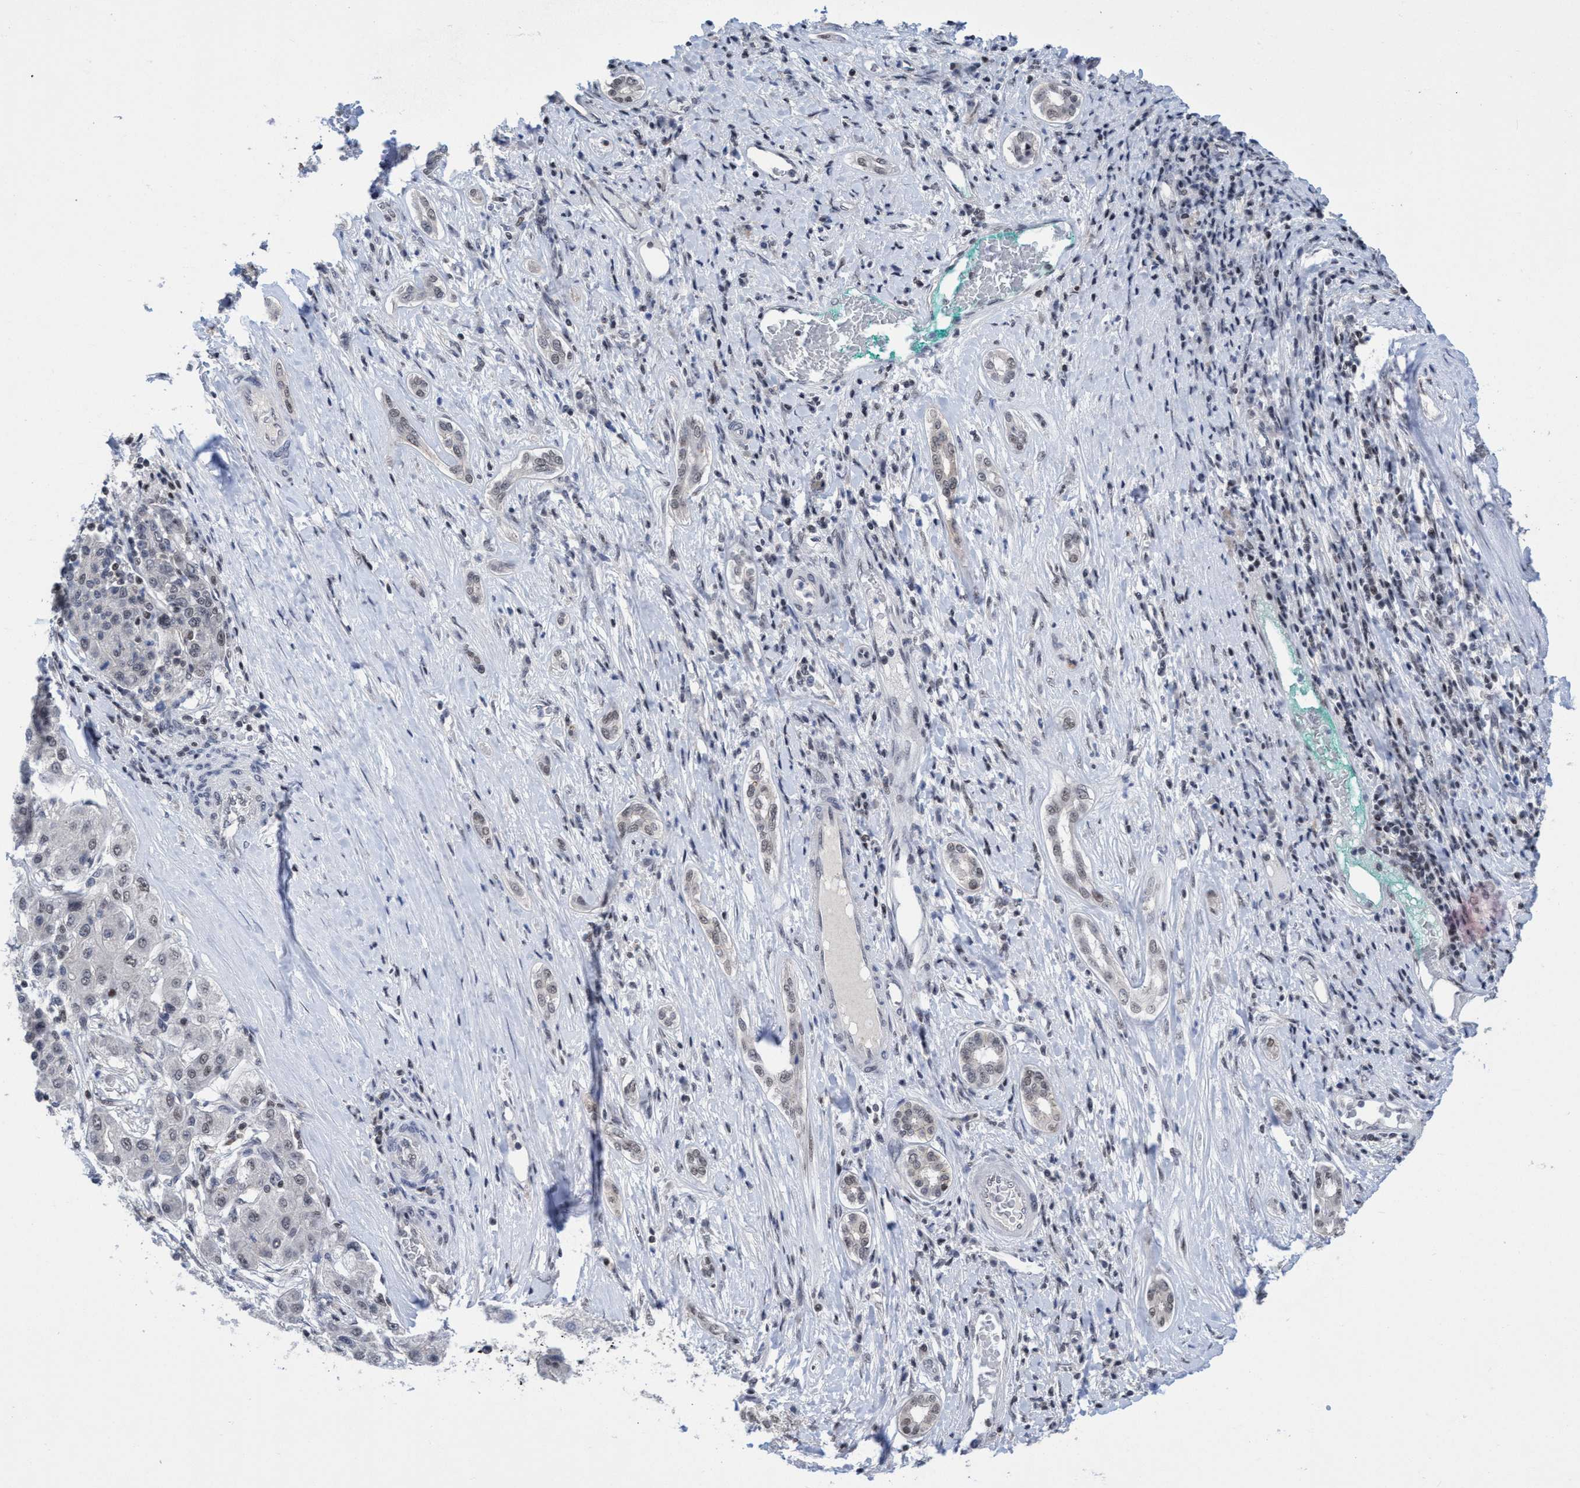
{"staining": {"intensity": "weak", "quantity": "<25%", "location": "nuclear"}, "tissue": "liver cancer", "cell_type": "Tumor cells", "image_type": "cancer", "snomed": [{"axis": "morphology", "description": "Carcinoma, Hepatocellular, NOS"}, {"axis": "topography", "description": "Liver"}], "caption": "High magnification brightfield microscopy of liver cancer stained with DAB (3,3'-diaminobenzidine) (brown) and counterstained with hematoxylin (blue): tumor cells show no significant expression. The staining is performed using DAB (3,3'-diaminobenzidine) brown chromogen with nuclei counter-stained in using hematoxylin.", "gene": "C9orf78", "patient": {"sex": "male", "age": 65}}